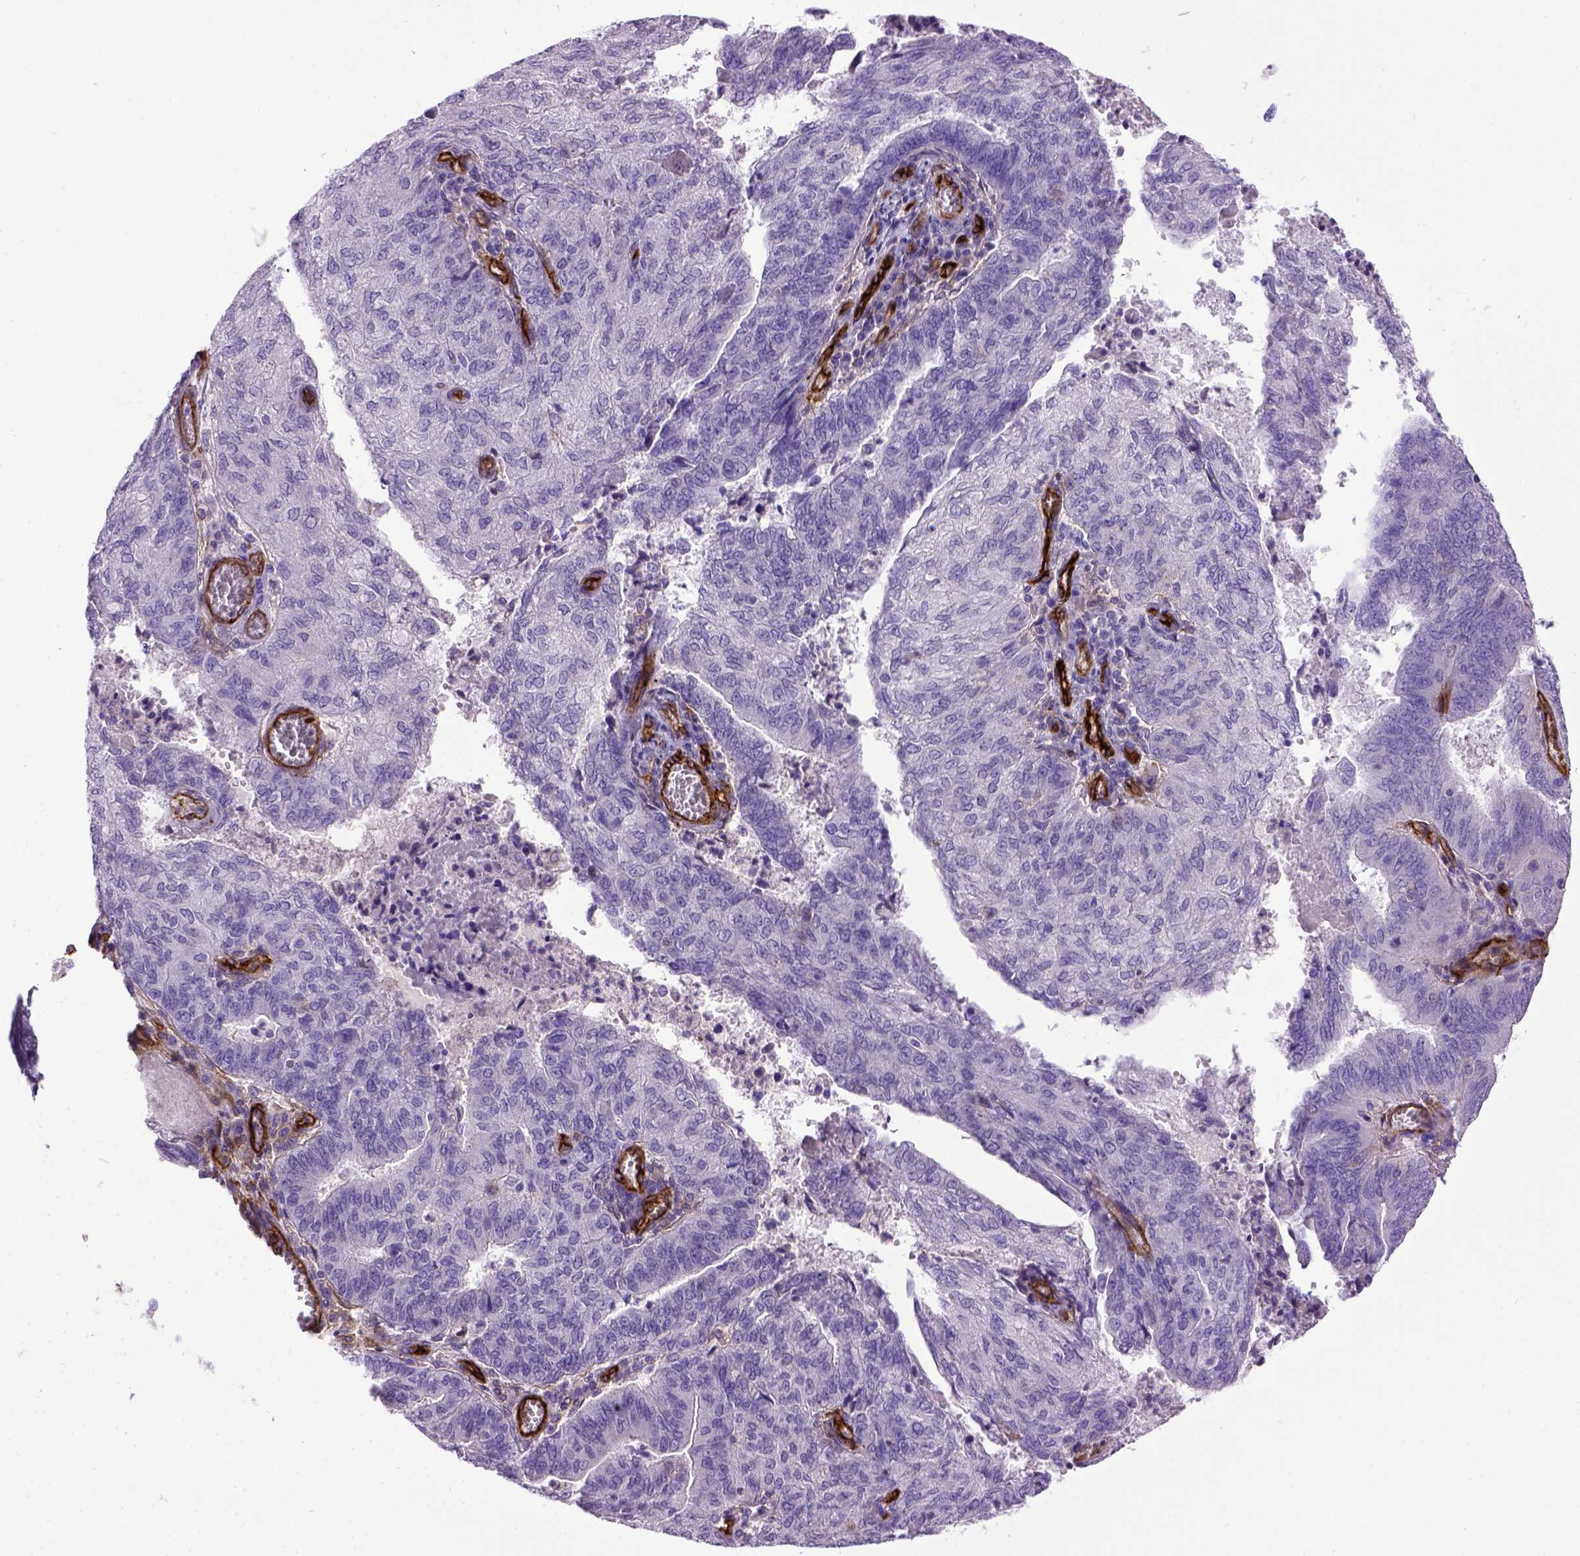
{"staining": {"intensity": "negative", "quantity": "none", "location": "none"}, "tissue": "endometrial cancer", "cell_type": "Tumor cells", "image_type": "cancer", "snomed": [{"axis": "morphology", "description": "Adenocarcinoma, NOS"}, {"axis": "topography", "description": "Endometrium"}], "caption": "IHC image of adenocarcinoma (endometrial) stained for a protein (brown), which shows no staining in tumor cells. (Stains: DAB (3,3'-diaminobenzidine) immunohistochemistry with hematoxylin counter stain, Microscopy: brightfield microscopy at high magnification).", "gene": "ENG", "patient": {"sex": "female", "age": 82}}